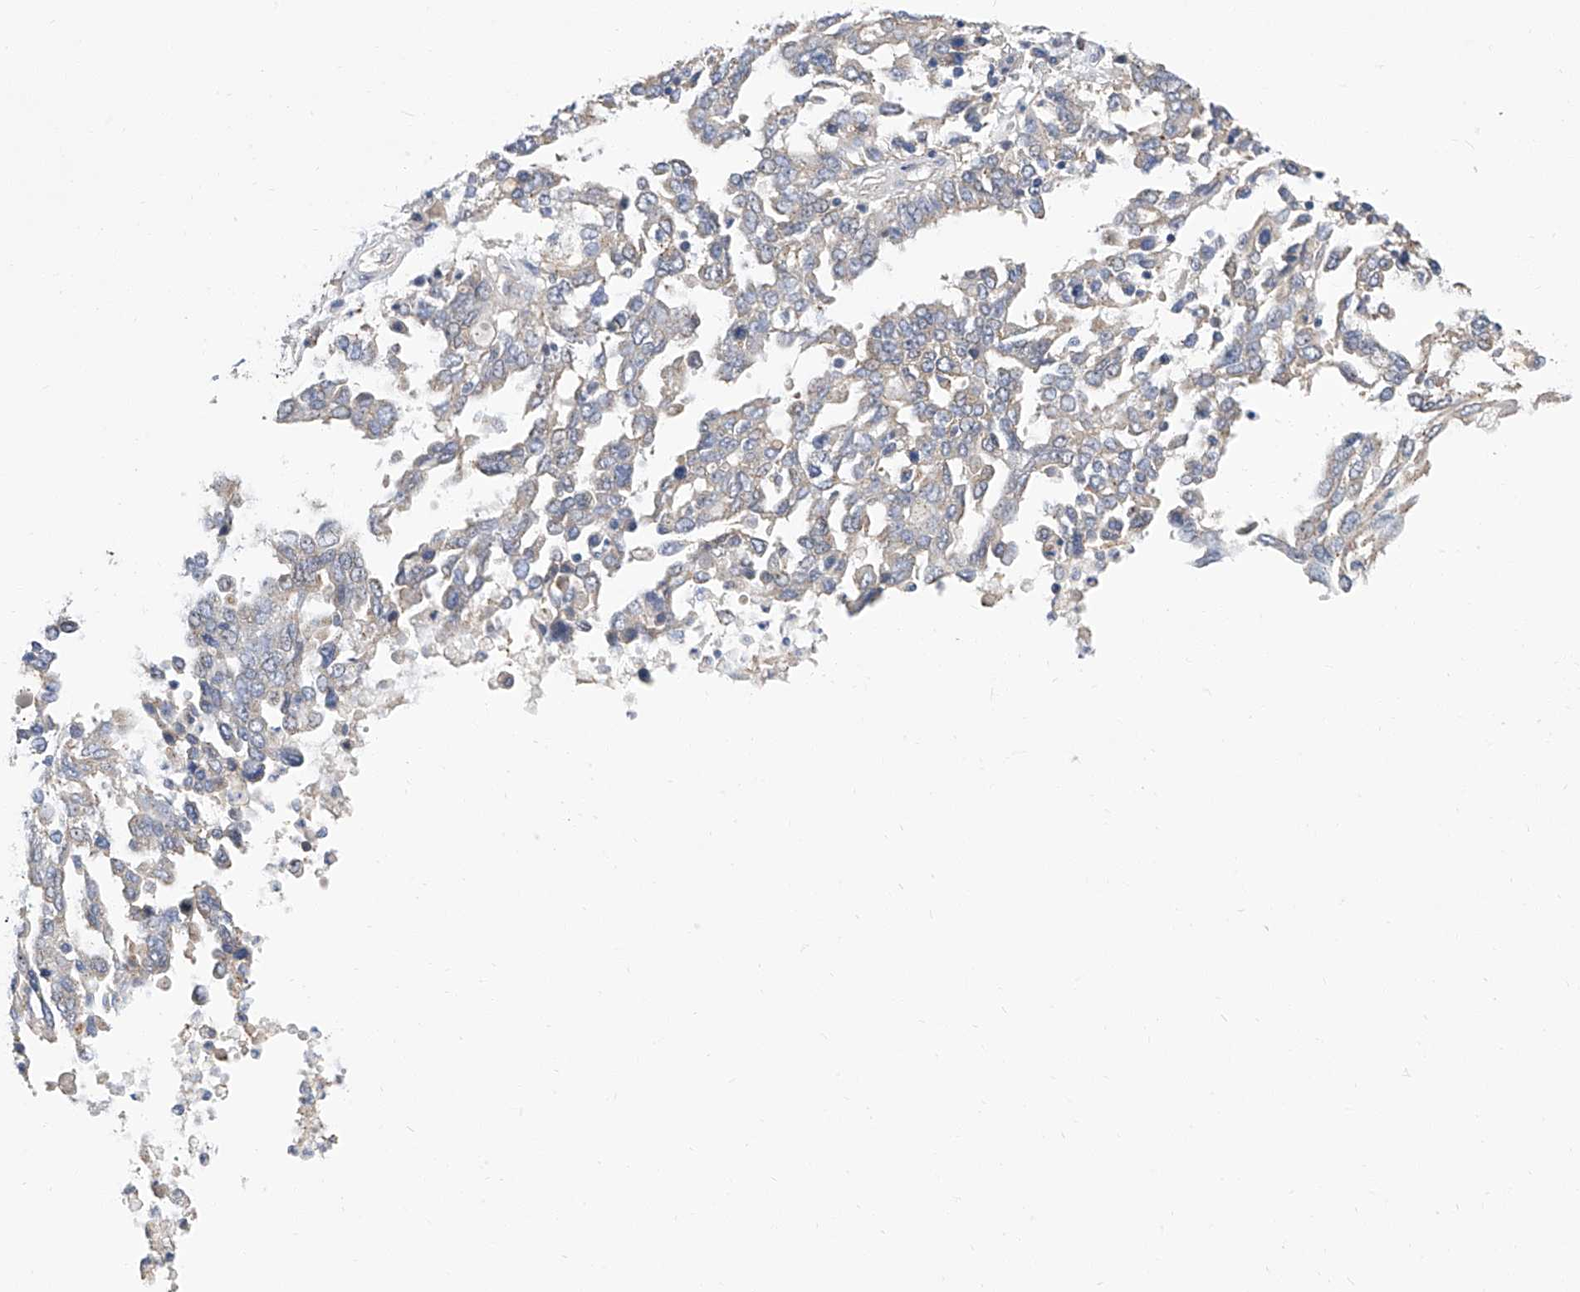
{"staining": {"intensity": "weak", "quantity": "25%-75%", "location": "cytoplasmic/membranous"}, "tissue": "ovarian cancer", "cell_type": "Tumor cells", "image_type": "cancer", "snomed": [{"axis": "morphology", "description": "Carcinoma, endometroid"}, {"axis": "topography", "description": "Ovary"}], "caption": "This is a photomicrograph of immunohistochemistry staining of ovarian endometroid carcinoma, which shows weak staining in the cytoplasmic/membranous of tumor cells.", "gene": "PARD3", "patient": {"sex": "female", "age": 62}}